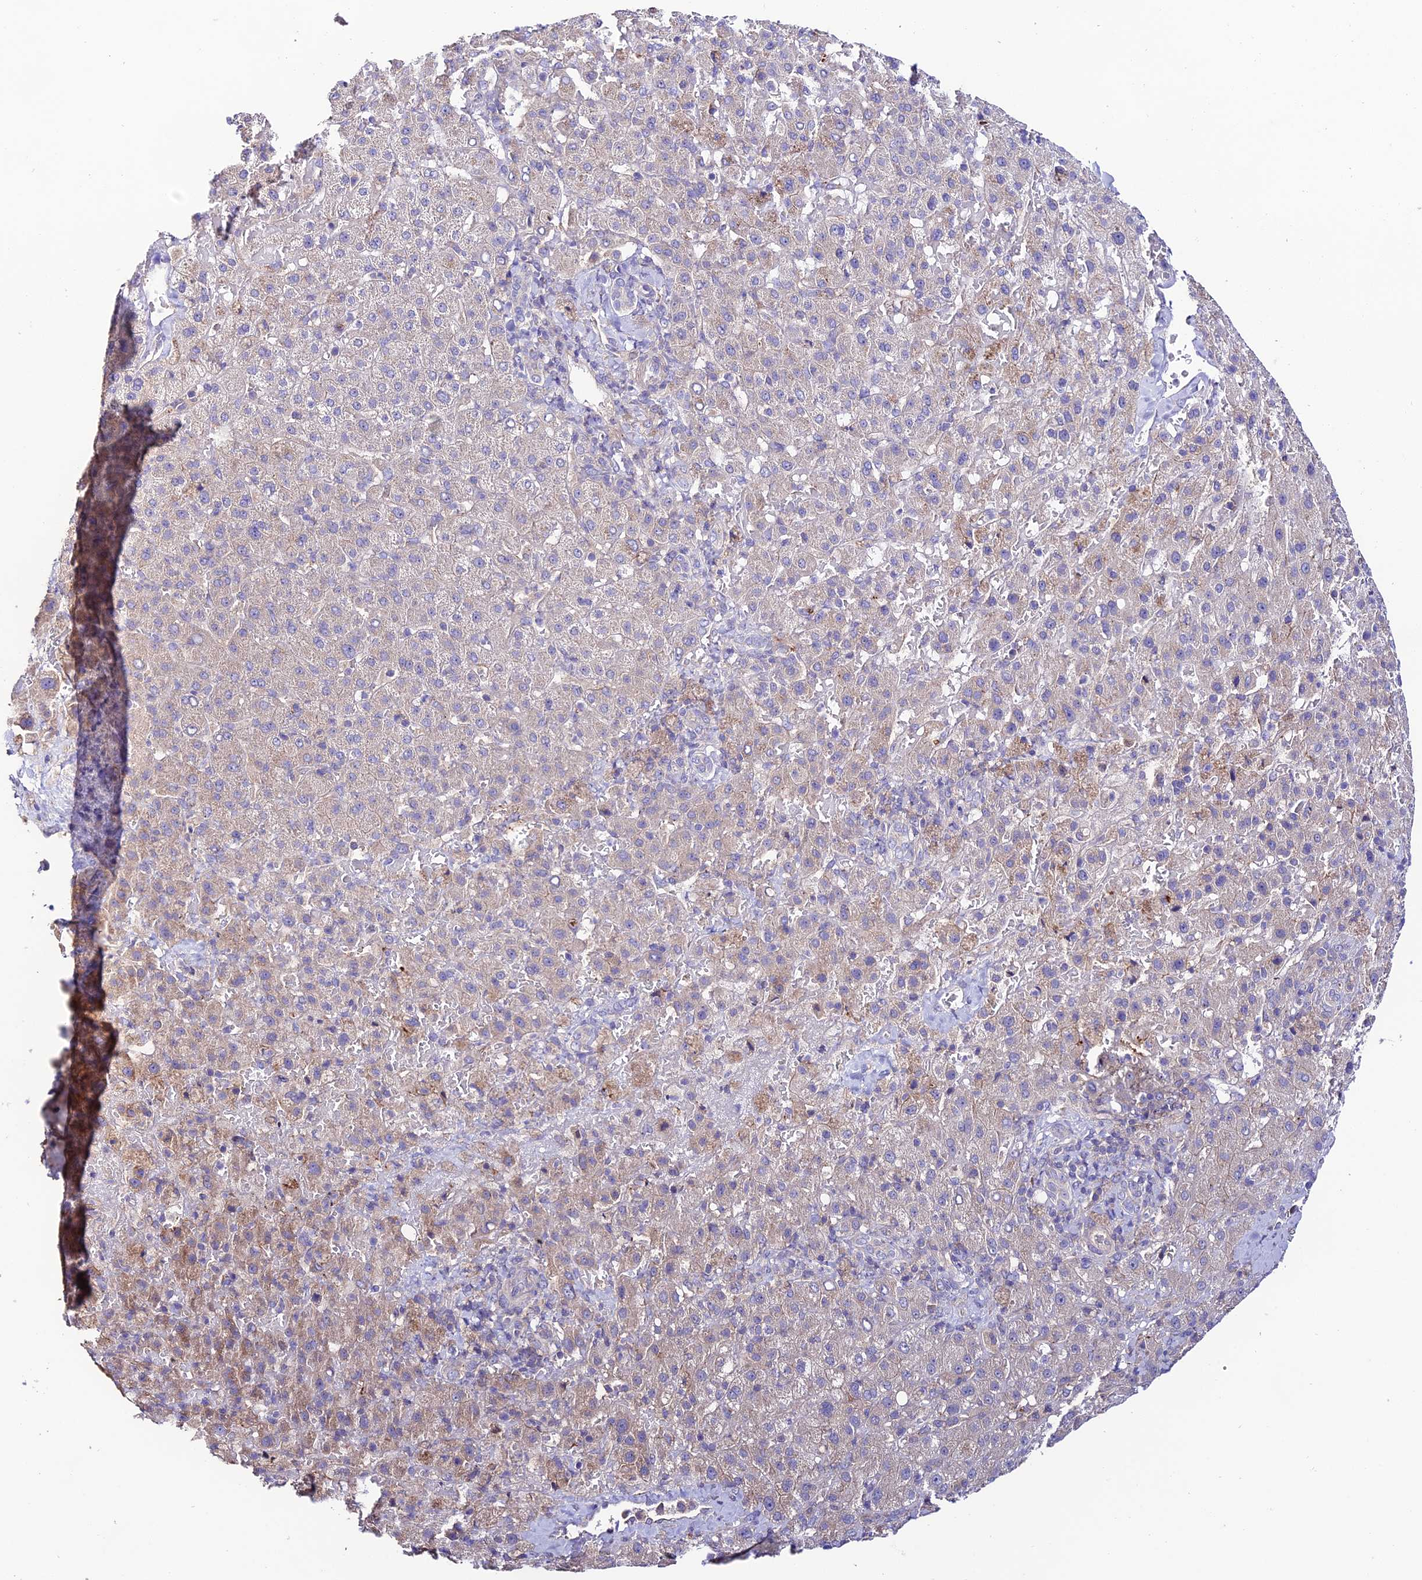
{"staining": {"intensity": "weak", "quantity": "<25%", "location": "cytoplasmic/membranous"}, "tissue": "liver cancer", "cell_type": "Tumor cells", "image_type": "cancer", "snomed": [{"axis": "morphology", "description": "Carcinoma, Hepatocellular, NOS"}, {"axis": "topography", "description": "Liver"}], "caption": "High power microscopy histopathology image of an immunohistochemistry image of liver cancer, revealing no significant expression in tumor cells.", "gene": "BRME1", "patient": {"sex": "female", "age": 58}}